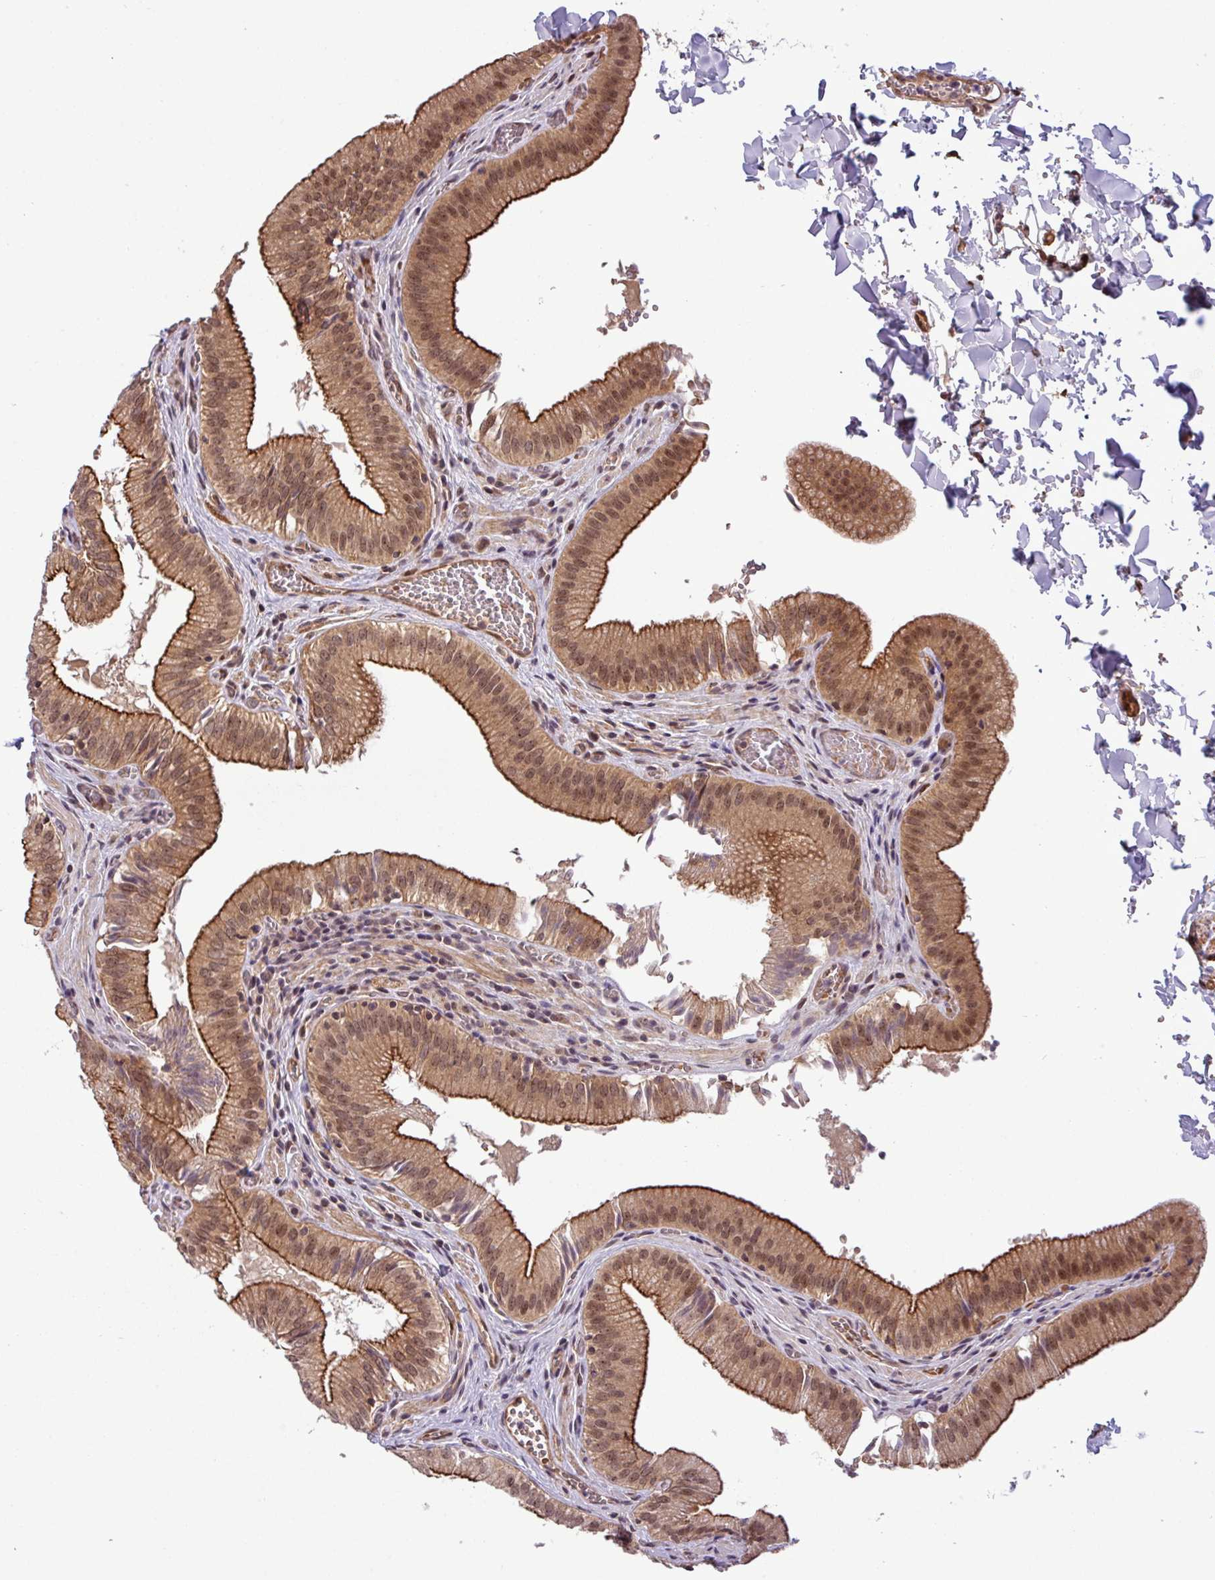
{"staining": {"intensity": "moderate", "quantity": ">75%", "location": "cytoplasmic/membranous,nuclear"}, "tissue": "gallbladder", "cell_type": "Glandular cells", "image_type": "normal", "snomed": [{"axis": "morphology", "description": "Normal tissue, NOS"}, {"axis": "topography", "description": "Gallbladder"}, {"axis": "topography", "description": "Peripheral nerve tissue"}], "caption": "Protein analysis of normal gallbladder demonstrates moderate cytoplasmic/membranous,nuclear staining in about >75% of glandular cells.", "gene": "C7orf50", "patient": {"sex": "male", "age": 17}}